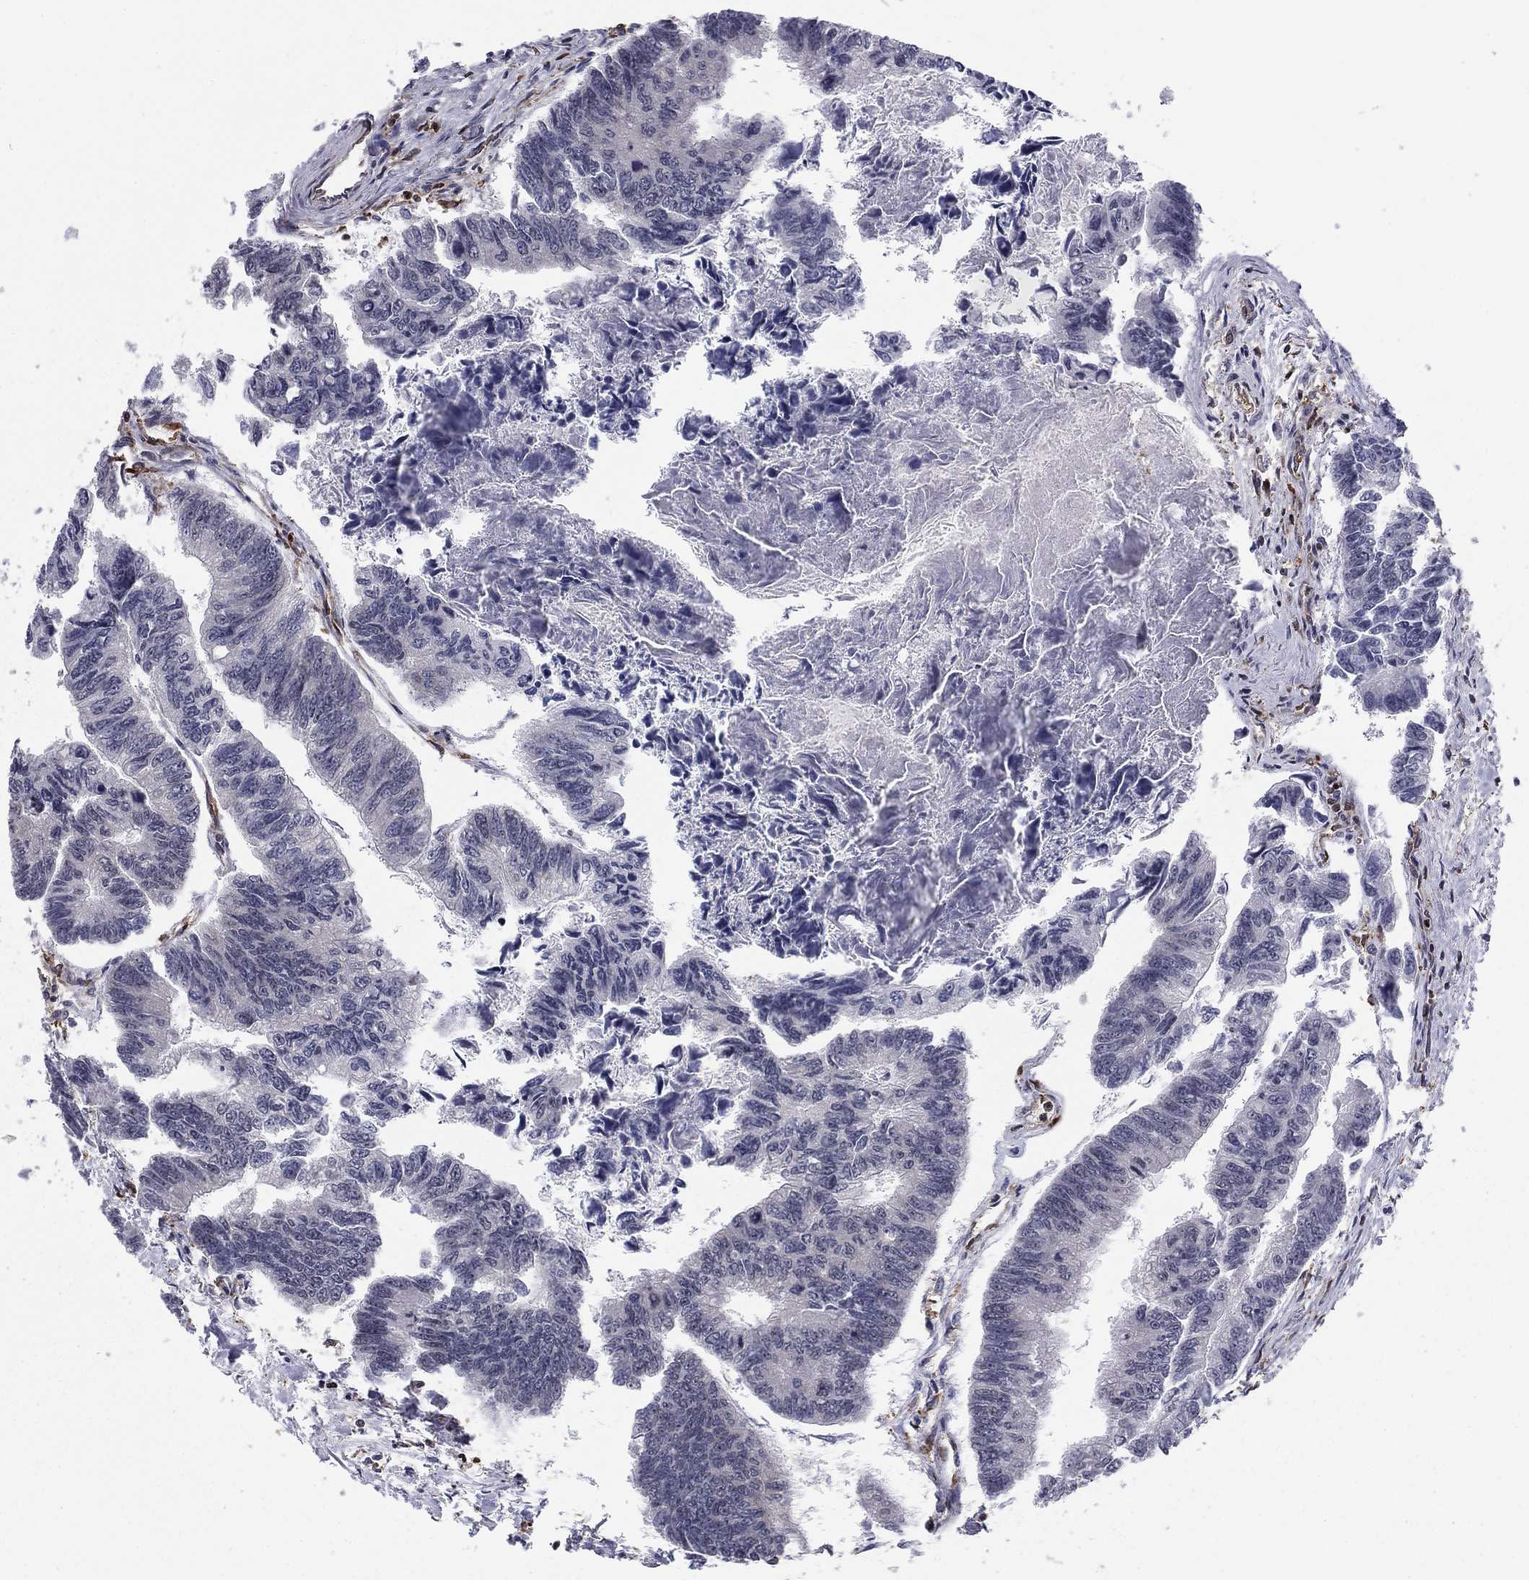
{"staining": {"intensity": "negative", "quantity": "none", "location": "none"}, "tissue": "colorectal cancer", "cell_type": "Tumor cells", "image_type": "cancer", "snomed": [{"axis": "morphology", "description": "Adenocarcinoma, NOS"}, {"axis": "topography", "description": "Colon"}], "caption": "This is an IHC photomicrograph of human colorectal cancer. There is no staining in tumor cells.", "gene": "PLCB2", "patient": {"sex": "female", "age": 65}}